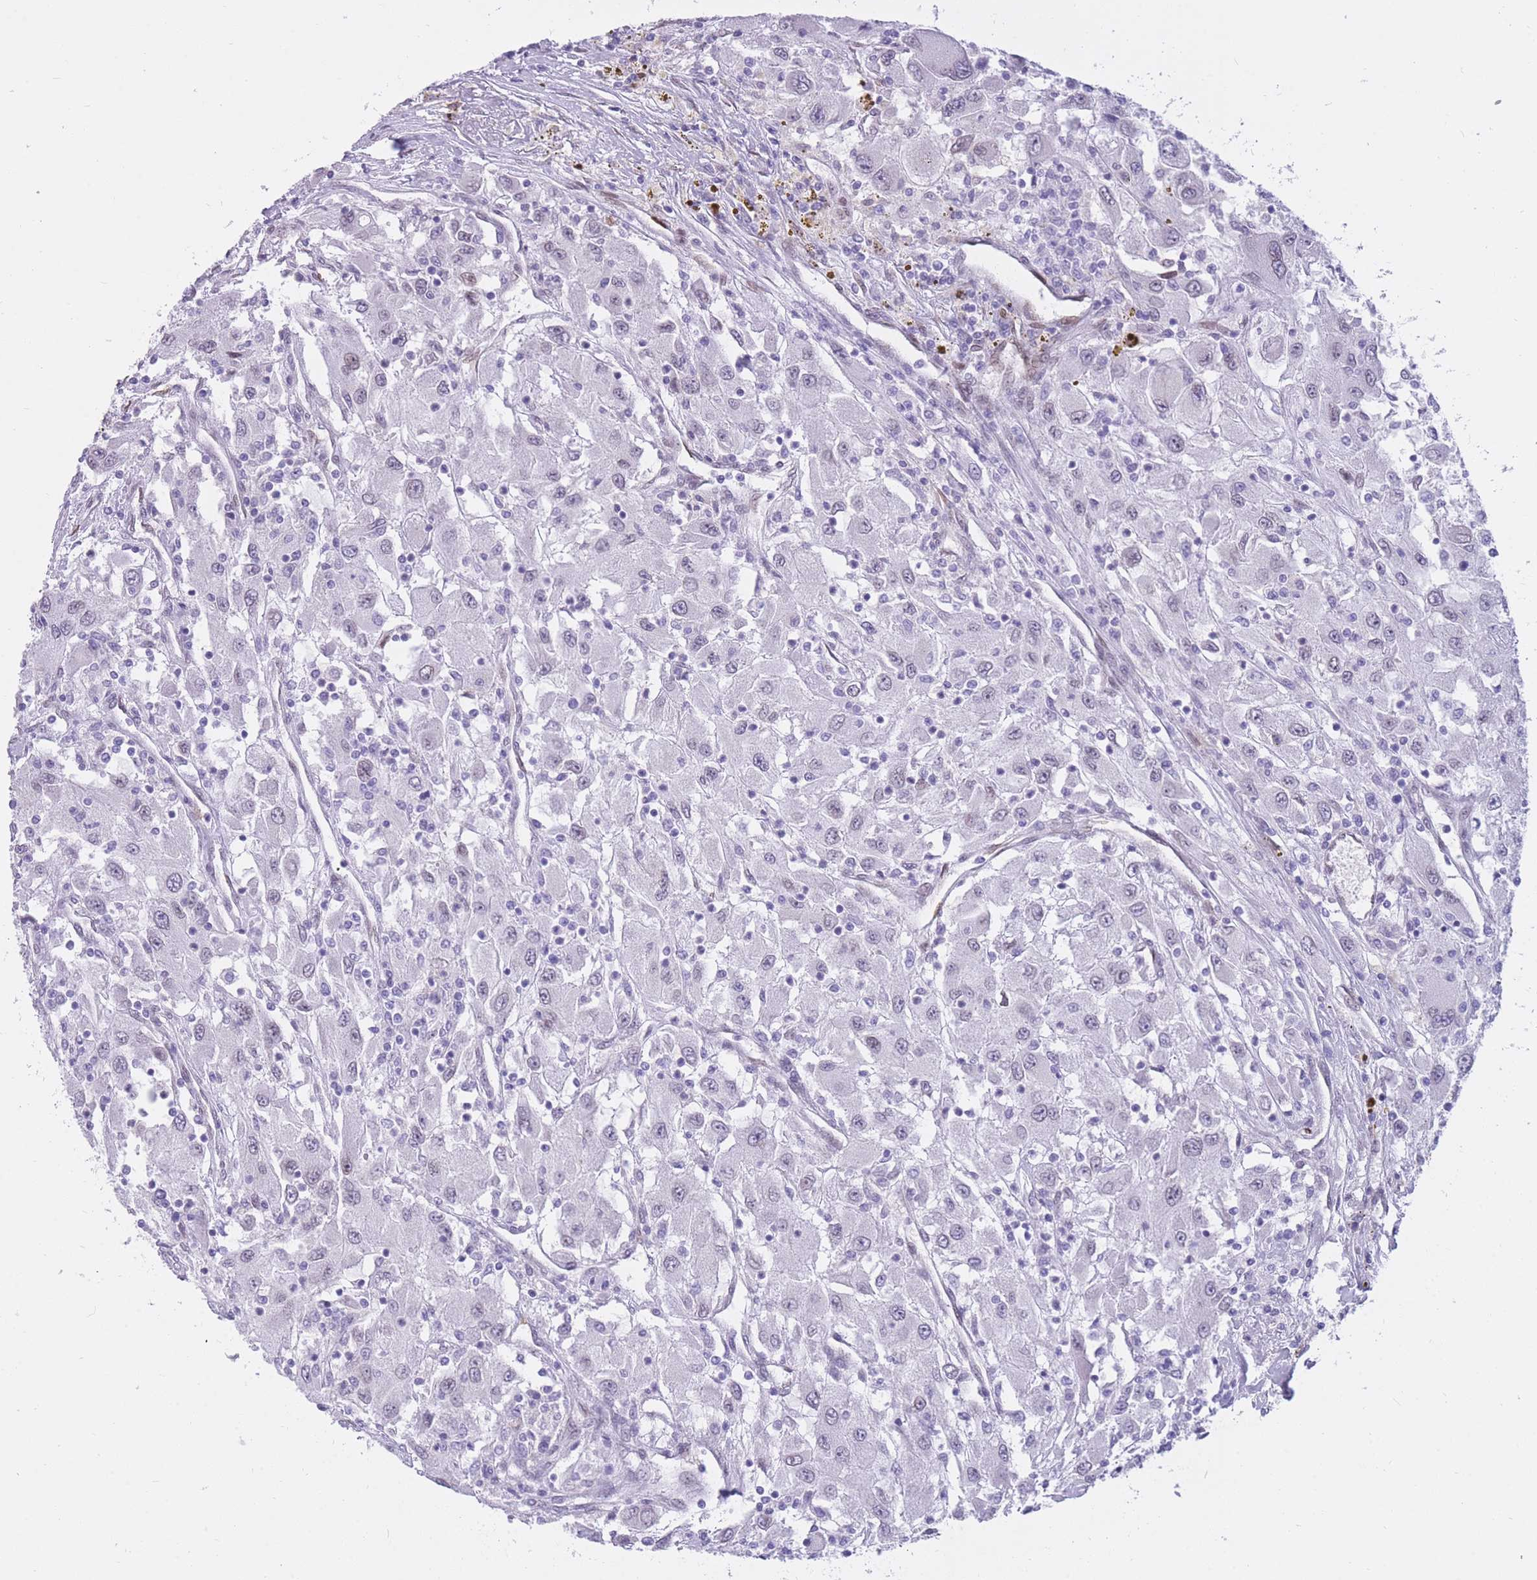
{"staining": {"intensity": "negative", "quantity": "none", "location": "none"}, "tissue": "renal cancer", "cell_type": "Tumor cells", "image_type": "cancer", "snomed": [{"axis": "morphology", "description": "Adenocarcinoma, NOS"}, {"axis": "topography", "description": "Kidney"}], "caption": "Renal adenocarcinoma stained for a protein using IHC shows no expression tumor cells.", "gene": "HOOK2", "patient": {"sex": "female", "age": 67}}